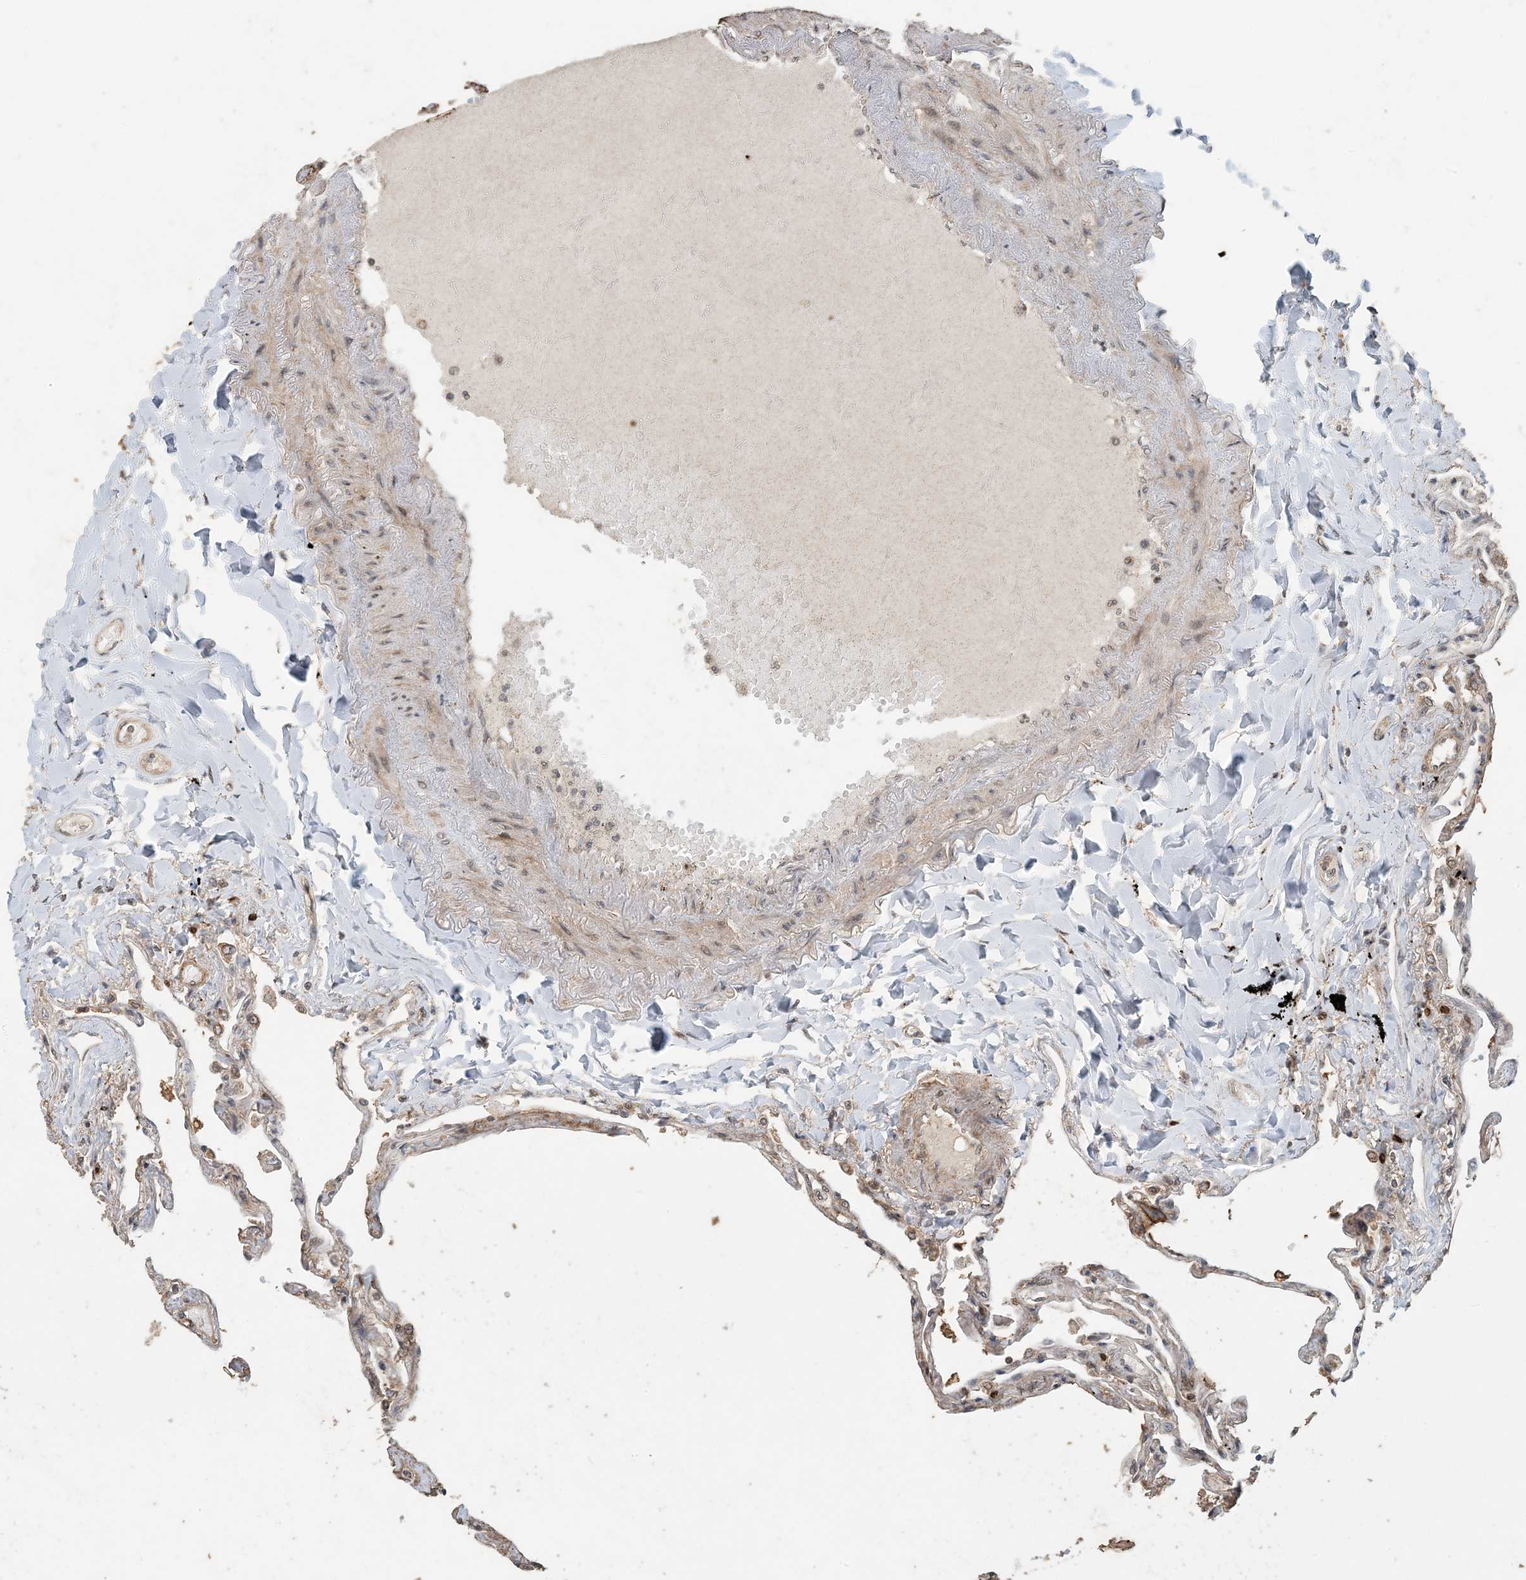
{"staining": {"intensity": "moderate", "quantity": "25%-75%", "location": "cytoplasmic/membranous,nuclear"}, "tissue": "lung", "cell_type": "Alveolar cells", "image_type": "normal", "snomed": [{"axis": "morphology", "description": "Normal tissue, NOS"}, {"axis": "topography", "description": "Lung"}], "caption": "Immunohistochemical staining of unremarkable human lung shows moderate cytoplasmic/membranous,nuclear protein positivity in about 25%-75% of alveolar cells. (brown staining indicates protein expression, while blue staining denotes nuclei).", "gene": "ATP13A2", "patient": {"sex": "female", "age": 67}}